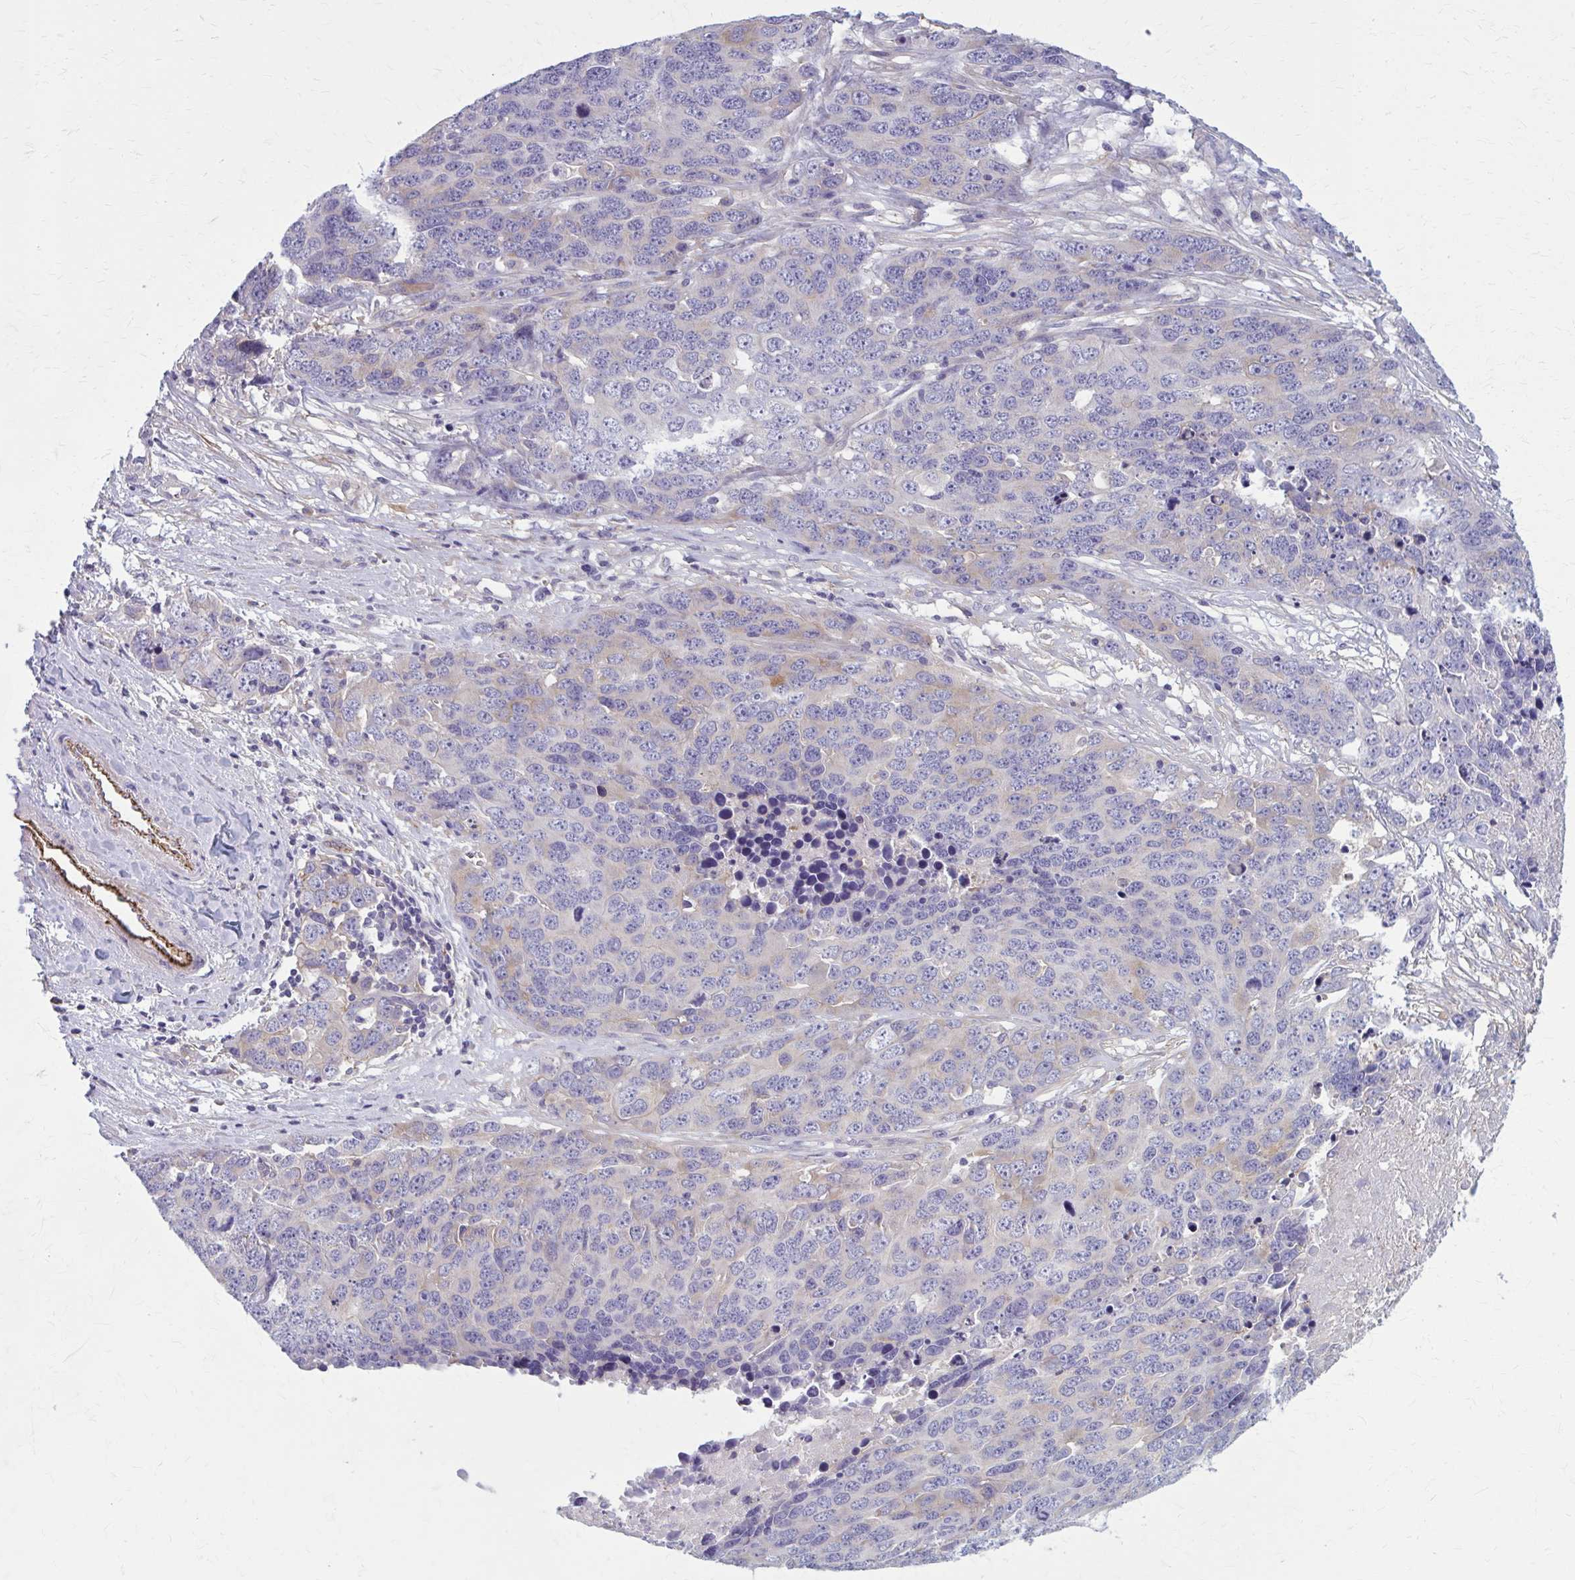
{"staining": {"intensity": "weak", "quantity": "<25%", "location": "cytoplasmic/membranous"}, "tissue": "ovarian cancer", "cell_type": "Tumor cells", "image_type": "cancer", "snomed": [{"axis": "morphology", "description": "Cystadenocarcinoma, serous, NOS"}, {"axis": "topography", "description": "Ovary"}], "caption": "The photomicrograph displays no significant expression in tumor cells of serous cystadenocarcinoma (ovarian).", "gene": "ZDHHC7", "patient": {"sex": "female", "age": 76}}